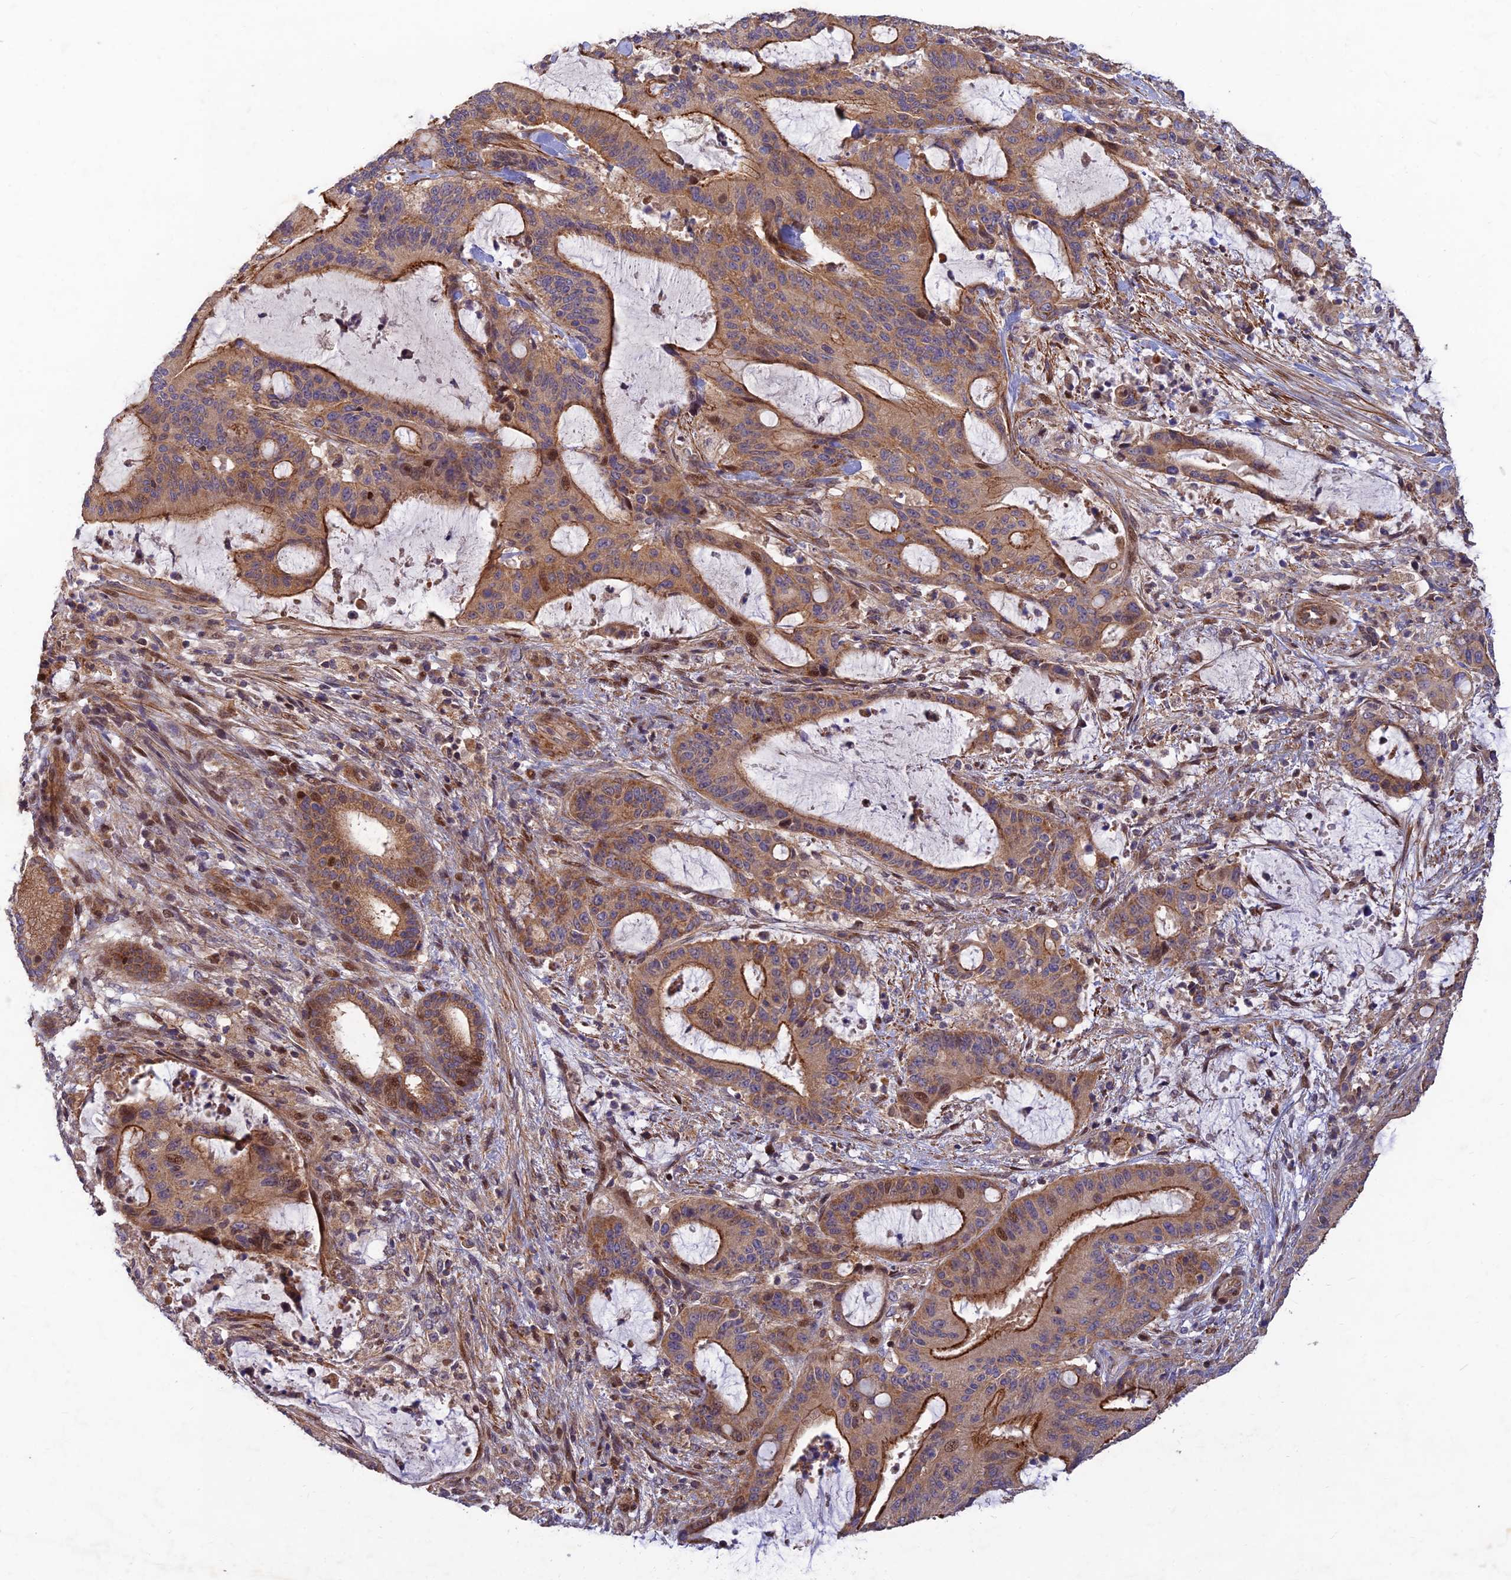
{"staining": {"intensity": "strong", "quantity": "25%-75%", "location": "cytoplasmic/membranous"}, "tissue": "liver cancer", "cell_type": "Tumor cells", "image_type": "cancer", "snomed": [{"axis": "morphology", "description": "Normal tissue, NOS"}, {"axis": "morphology", "description": "Cholangiocarcinoma"}, {"axis": "topography", "description": "Liver"}, {"axis": "topography", "description": "Peripheral nerve tissue"}], "caption": "Strong cytoplasmic/membranous protein positivity is identified in about 25%-75% of tumor cells in cholangiocarcinoma (liver).", "gene": "RELCH", "patient": {"sex": "female", "age": 73}}